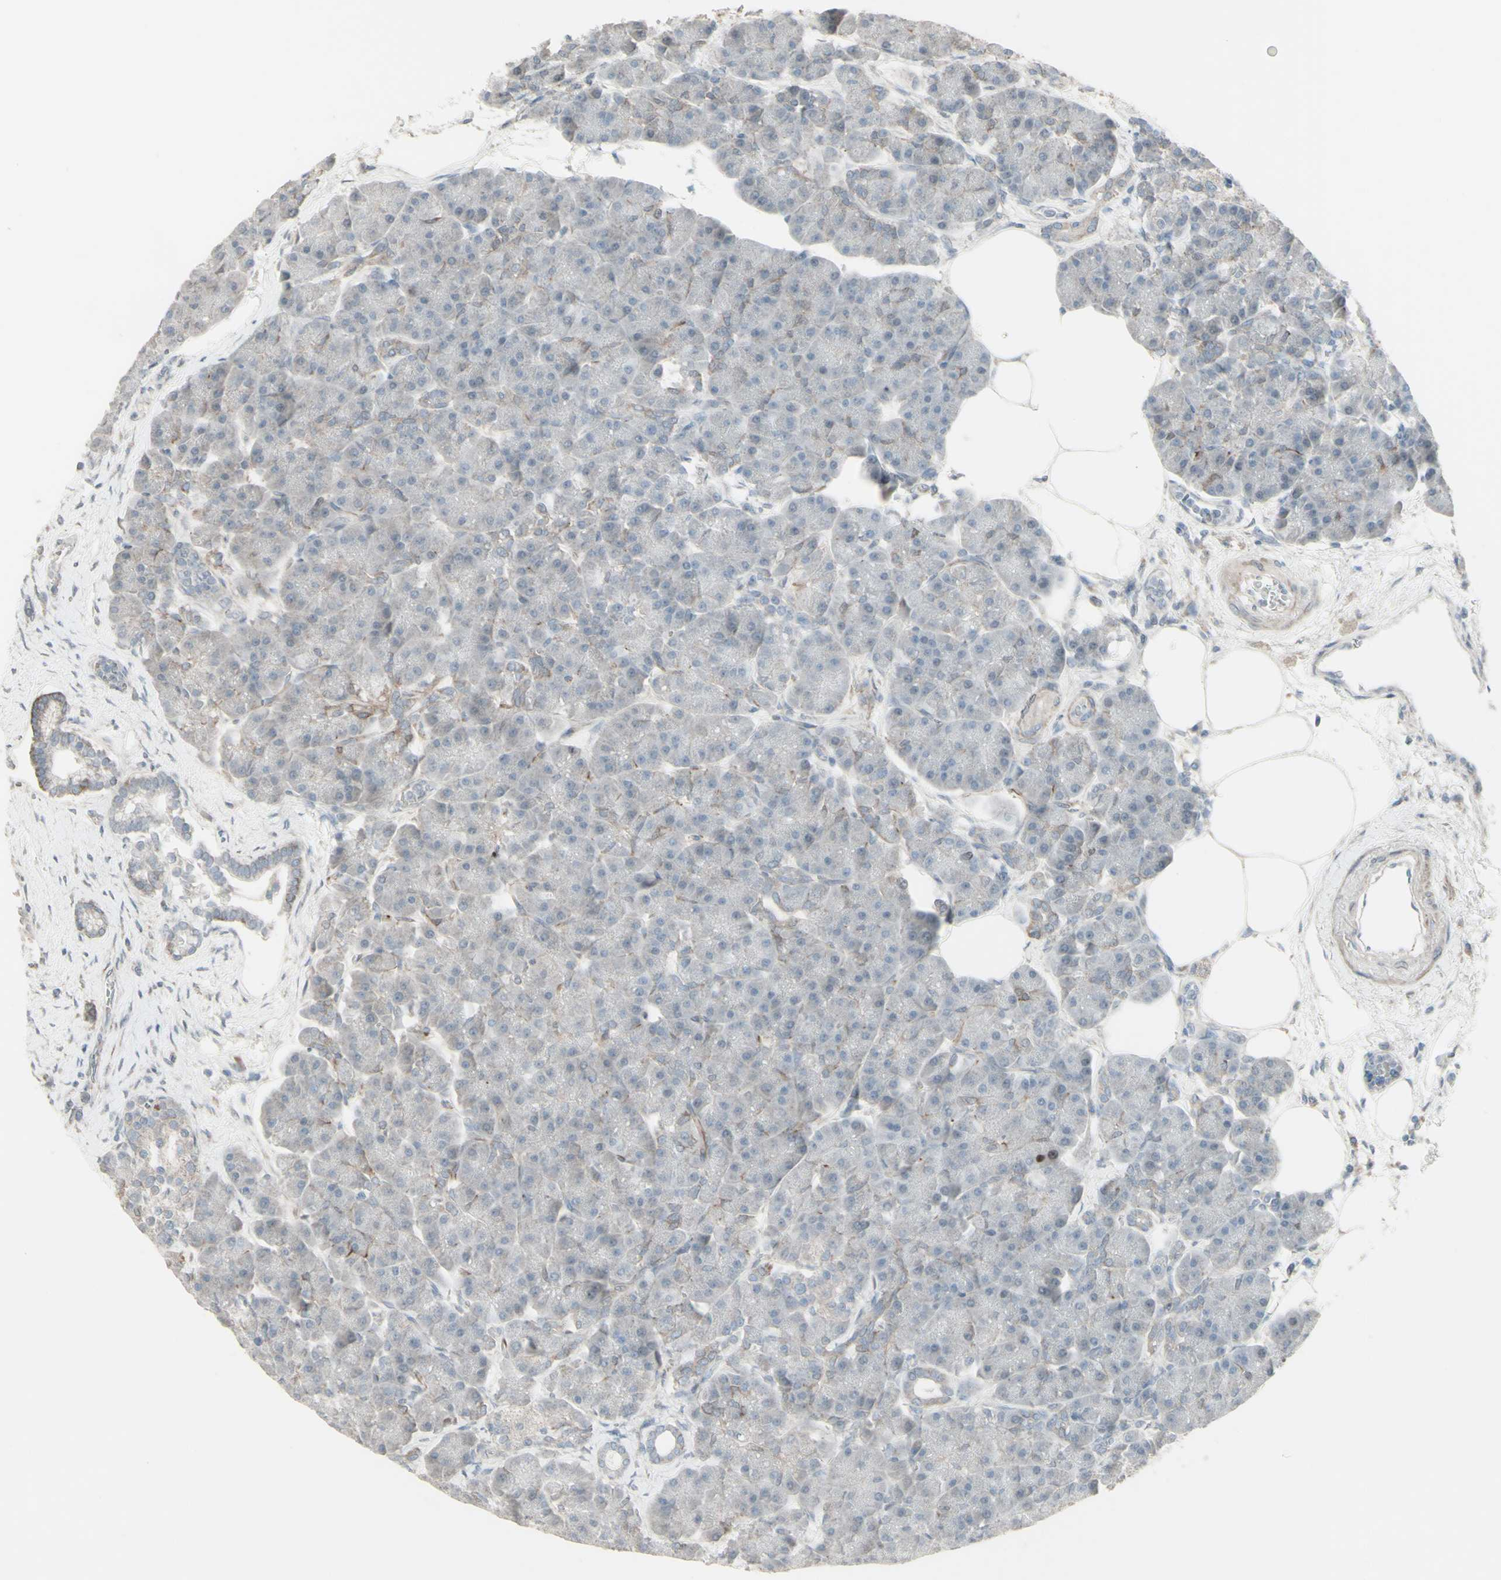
{"staining": {"intensity": "moderate", "quantity": "<25%", "location": "cytoplasmic/membranous"}, "tissue": "pancreas", "cell_type": "Exocrine glandular cells", "image_type": "normal", "snomed": [{"axis": "morphology", "description": "Normal tissue, NOS"}, {"axis": "topography", "description": "Pancreas"}], "caption": "Immunohistochemical staining of normal human pancreas demonstrates moderate cytoplasmic/membranous protein expression in approximately <25% of exocrine glandular cells. Nuclei are stained in blue.", "gene": "GMNN", "patient": {"sex": "female", "age": 70}}